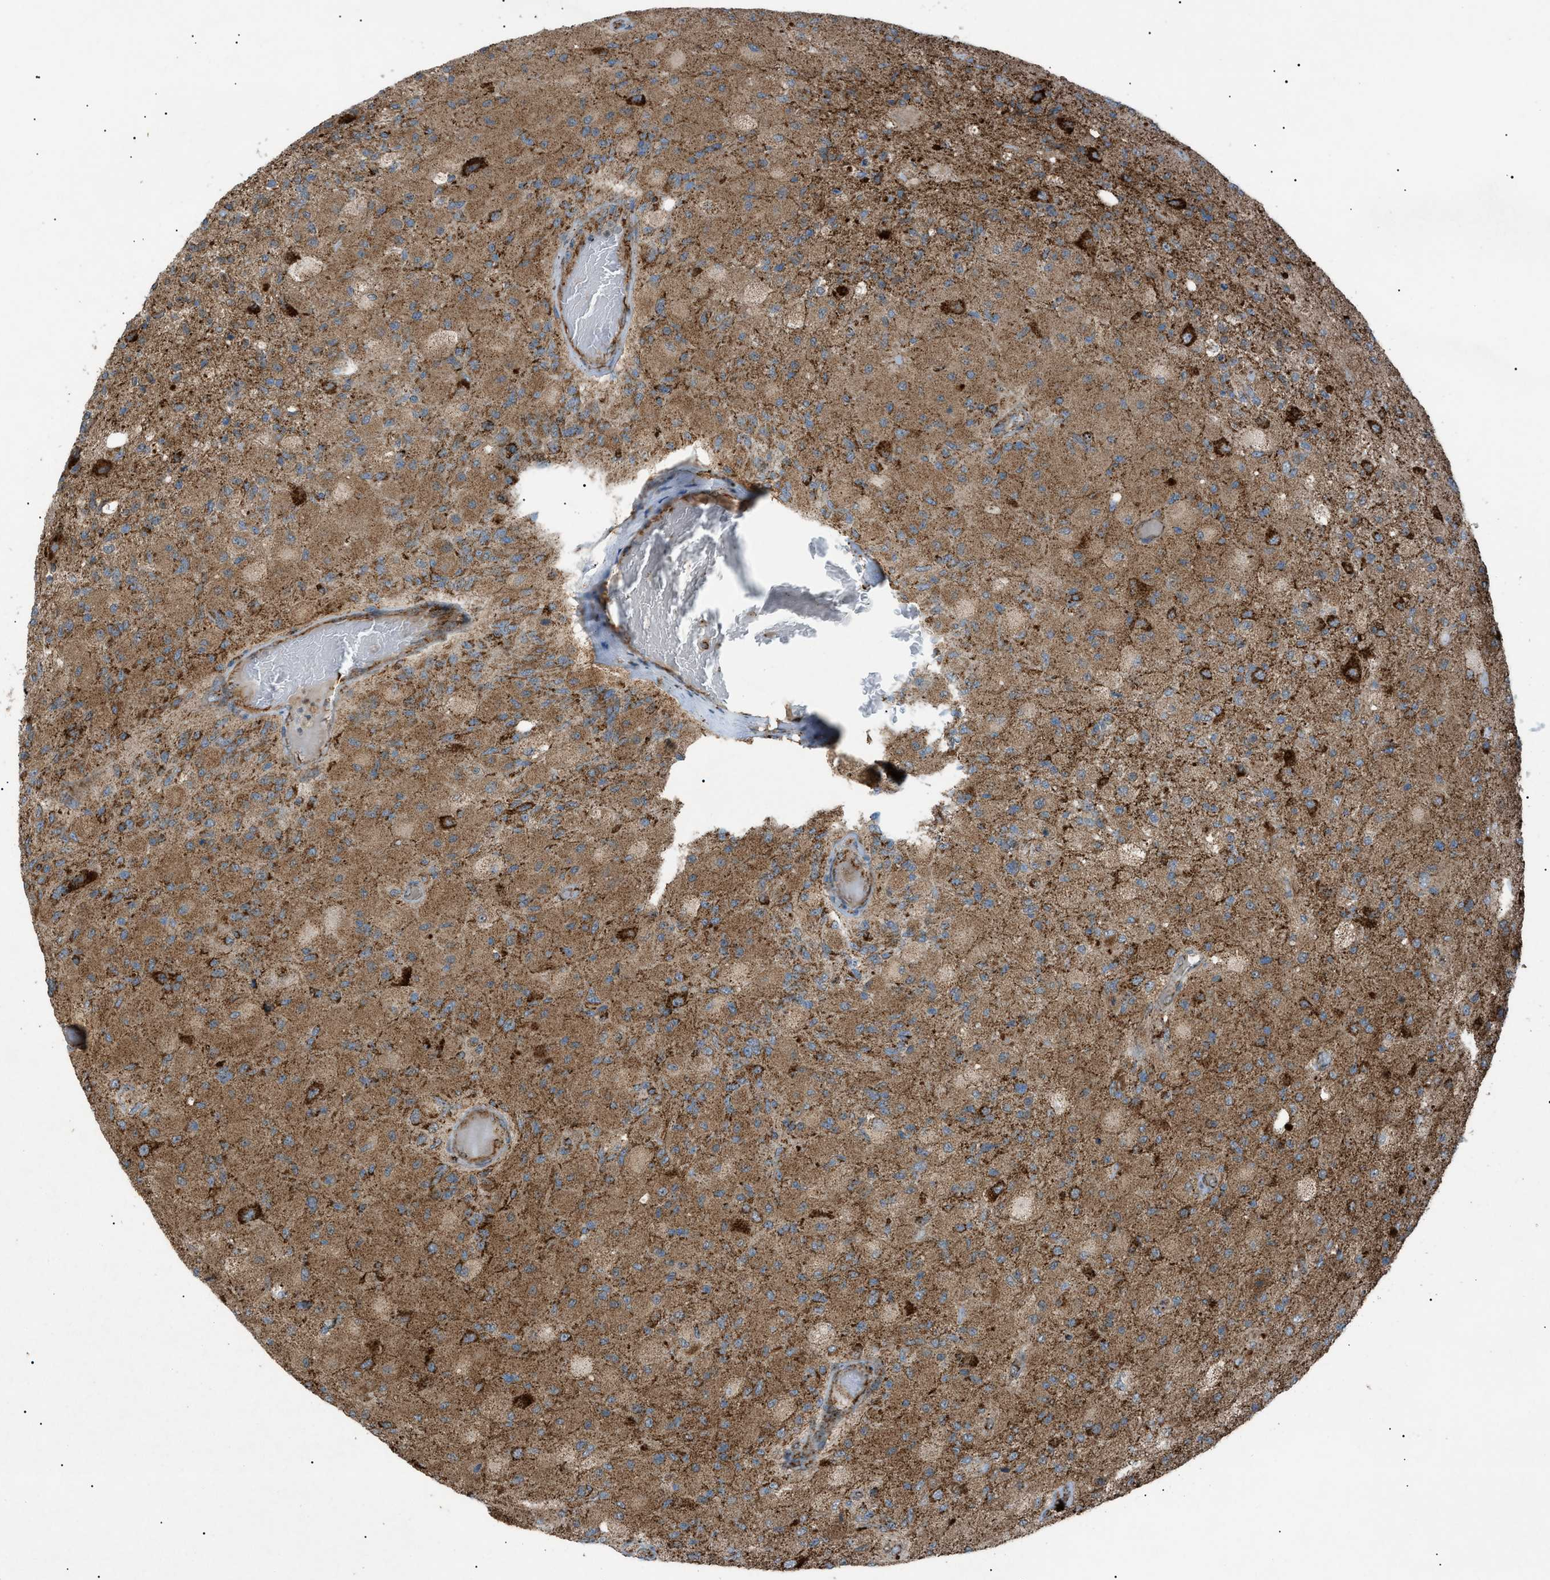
{"staining": {"intensity": "moderate", "quantity": ">75%", "location": "cytoplasmic/membranous"}, "tissue": "glioma", "cell_type": "Tumor cells", "image_type": "cancer", "snomed": [{"axis": "morphology", "description": "Normal tissue, NOS"}, {"axis": "morphology", "description": "Glioma, malignant, High grade"}, {"axis": "topography", "description": "Cerebral cortex"}], "caption": "Immunohistochemistry of glioma demonstrates medium levels of moderate cytoplasmic/membranous positivity in about >75% of tumor cells. (brown staining indicates protein expression, while blue staining denotes nuclei).", "gene": "C1GALT1C1", "patient": {"sex": "male", "age": 77}}